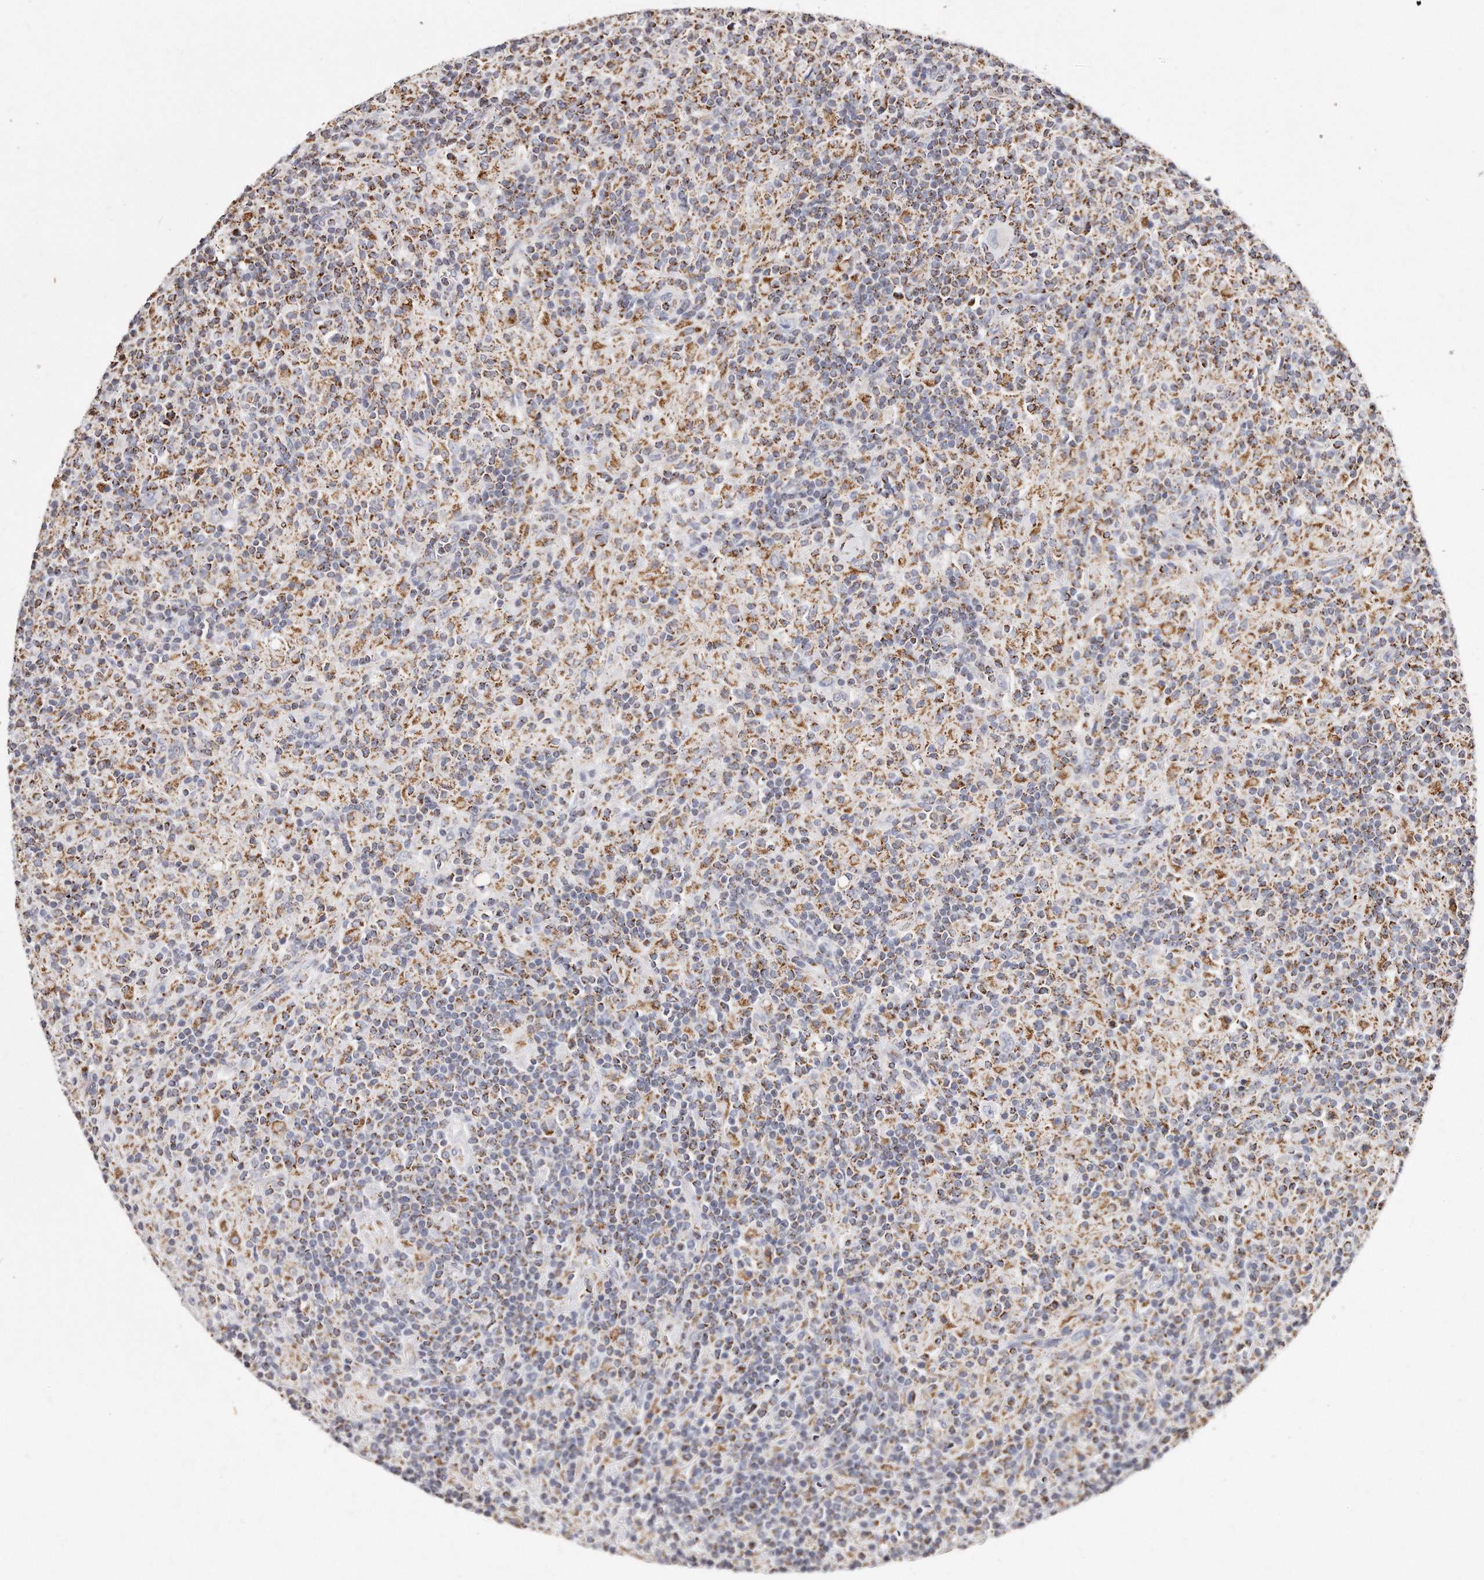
{"staining": {"intensity": "negative", "quantity": "none", "location": "none"}, "tissue": "lymphoma", "cell_type": "Tumor cells", "image_type": "cancer", "snomed": [{"axis": "morphology", "description": "Hodgkin's disease, NOS"}, {"axis": "topography", "description": "Lymph node"}], "caption": "Histopathology image shows no significant protein expression in tumor cells of Hodgkin's disease.", "gene": "RTKN", "patient": {"sex": "male", "age": 70}}